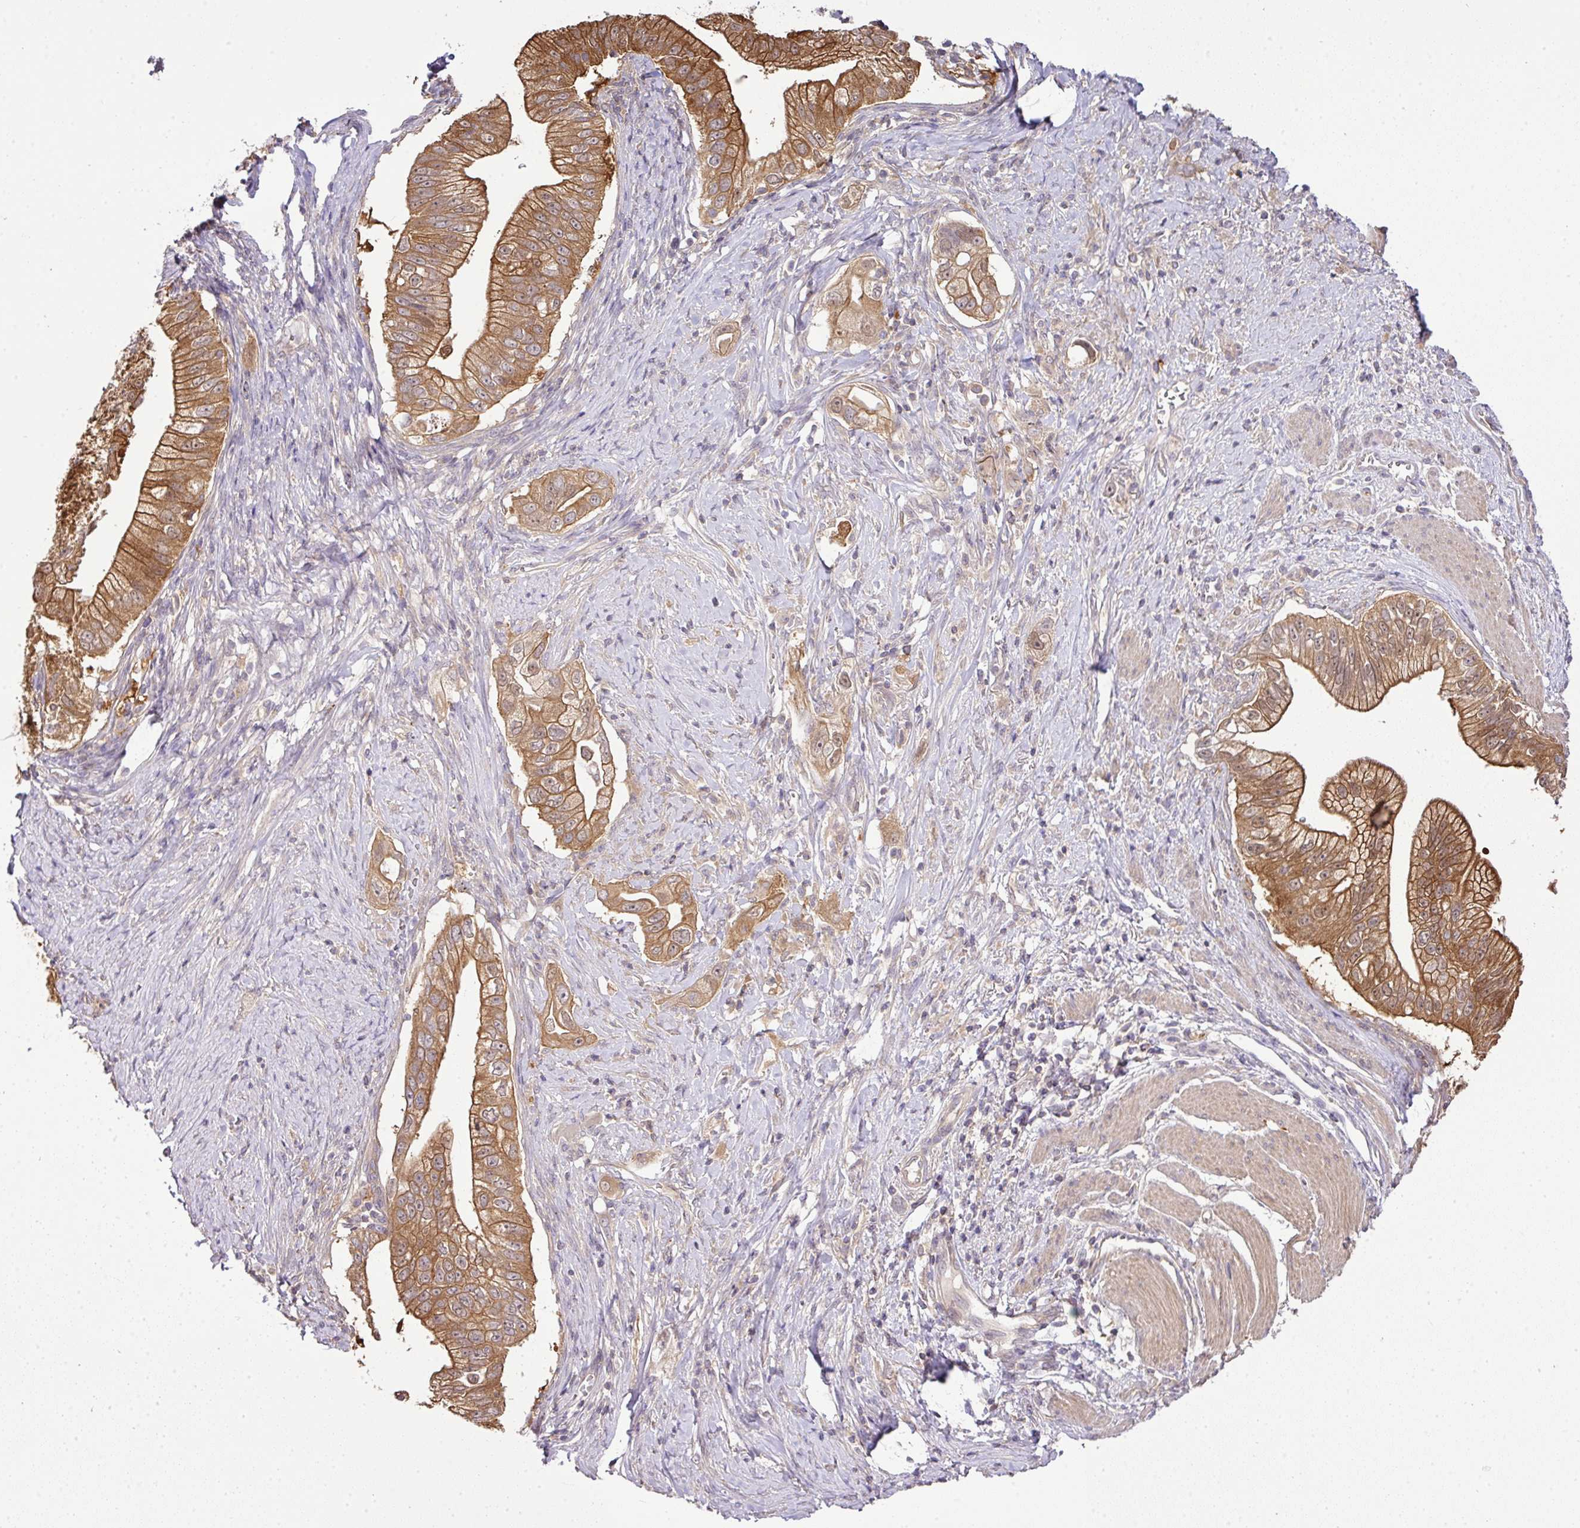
{"staining": {"intensity": "moderate", "quantity": ">75%", "location": "cytoplasmic/membranous"}, "tissue": "pancreatic cancer", "cell_type": "Tumor cells", "image_type": "cancer", "snomed": [{"axis": "morphology", "description": "Adenocarcinoma, NOS"}, {"axis": "topography", "description": "Pancreas"}], "caption": "Protein staining demonstrates moderate cytoplasmic/membranous expression in approximately >75% of tumor cells in pancreatic adenocarcinoma.", "gene": "TMEM107", "patient": {"sex": "male", "age": 70}}